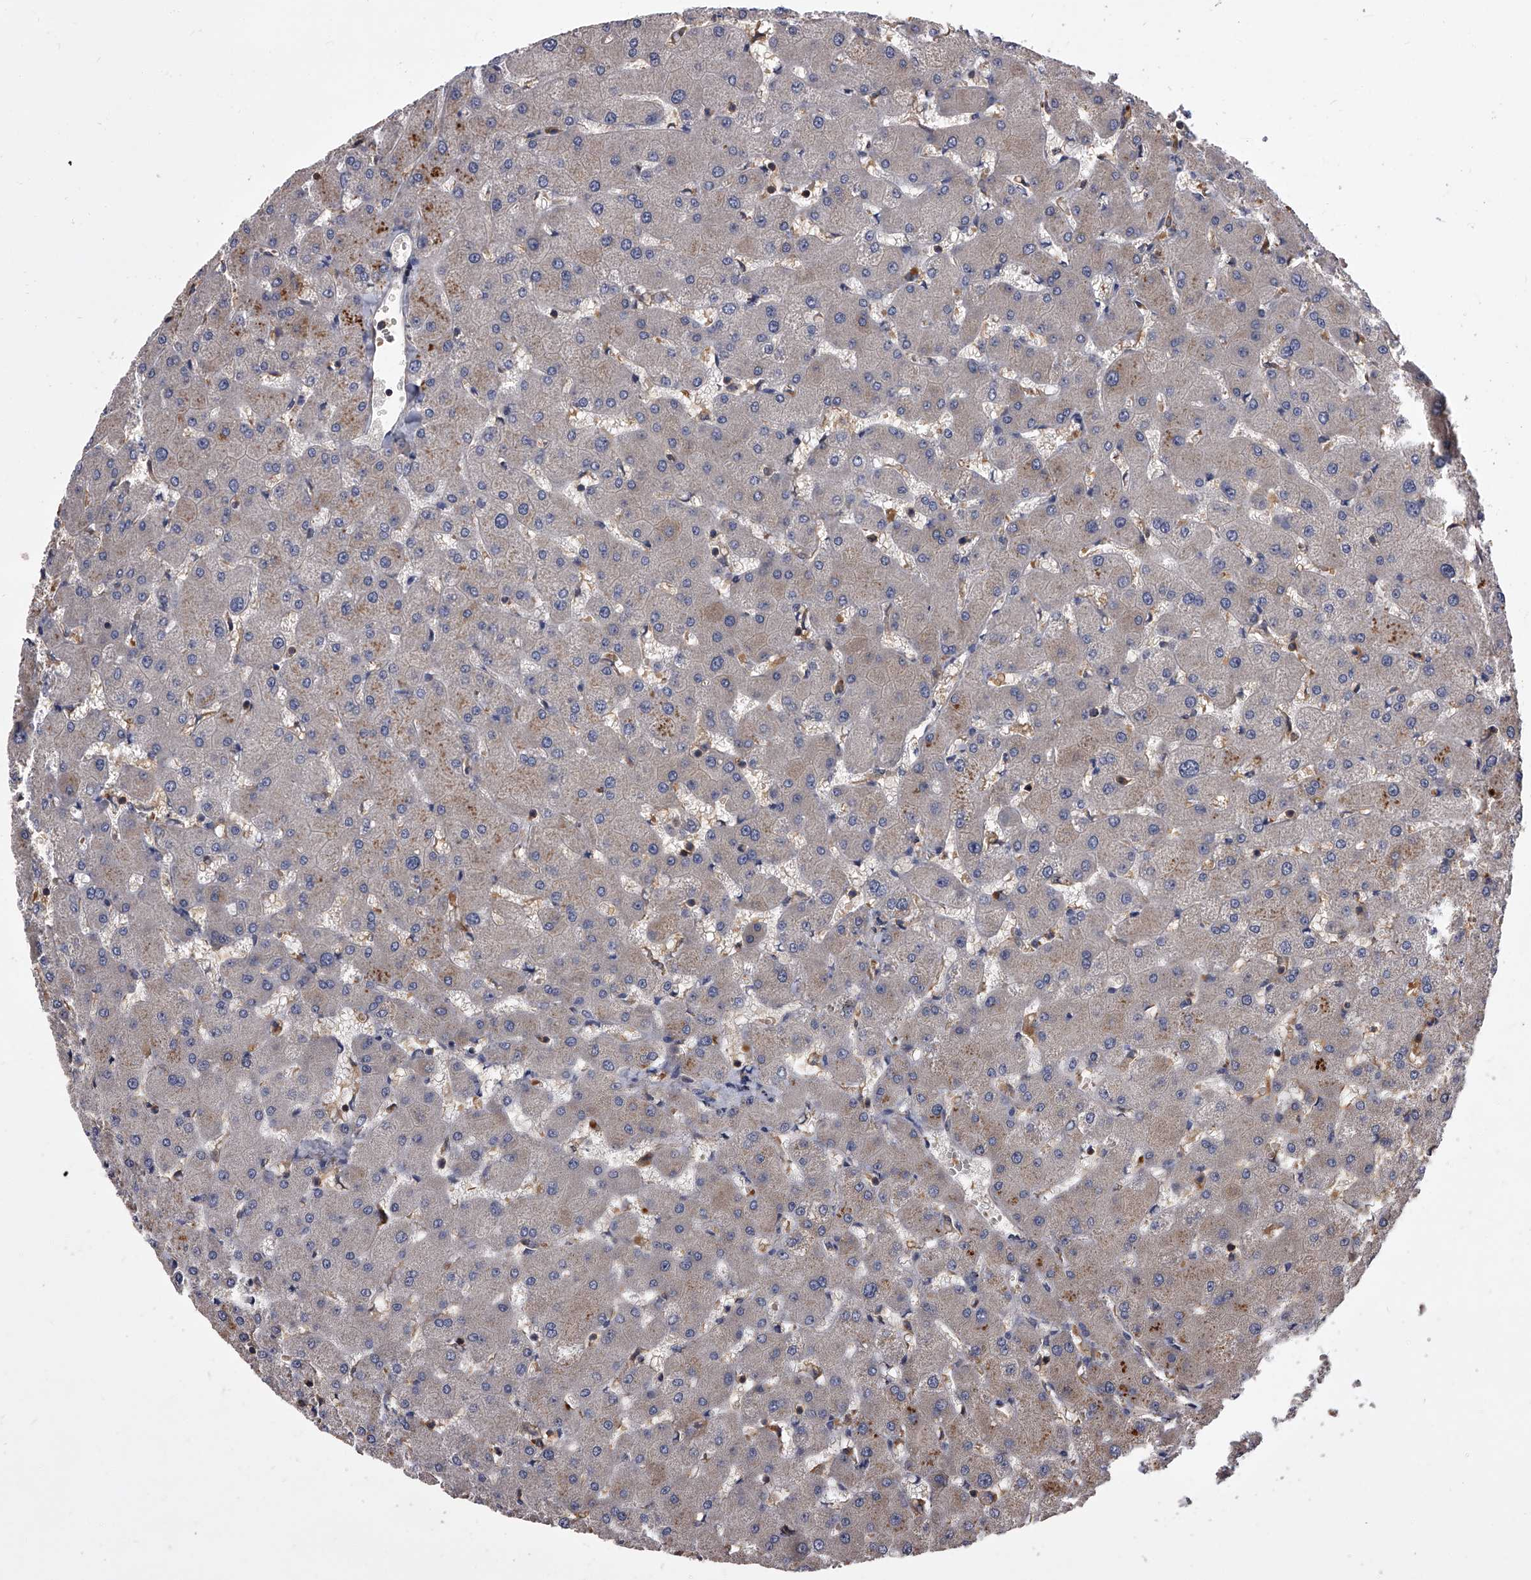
{"staining": {"intensity": "negative", "quantity": "none", "location": "none"}, "tissue": "liver", "cell_type": "Cholangiocytes", "image_type": "normal", "snomed": [{"axis": "morphology", "description": "Normal tissue, NOS"}, {"axis": "topography", "description": "Liver"}], "caption": "This micrograph is of unremarkable liver stained with immunohistochemistry (IHC) to label a protein in brown with the nuclei are counter-stained blue. There is no staining in cholangiocytes.", "gene": "STK36", "patient": {"sex": "female", "age": 63}}